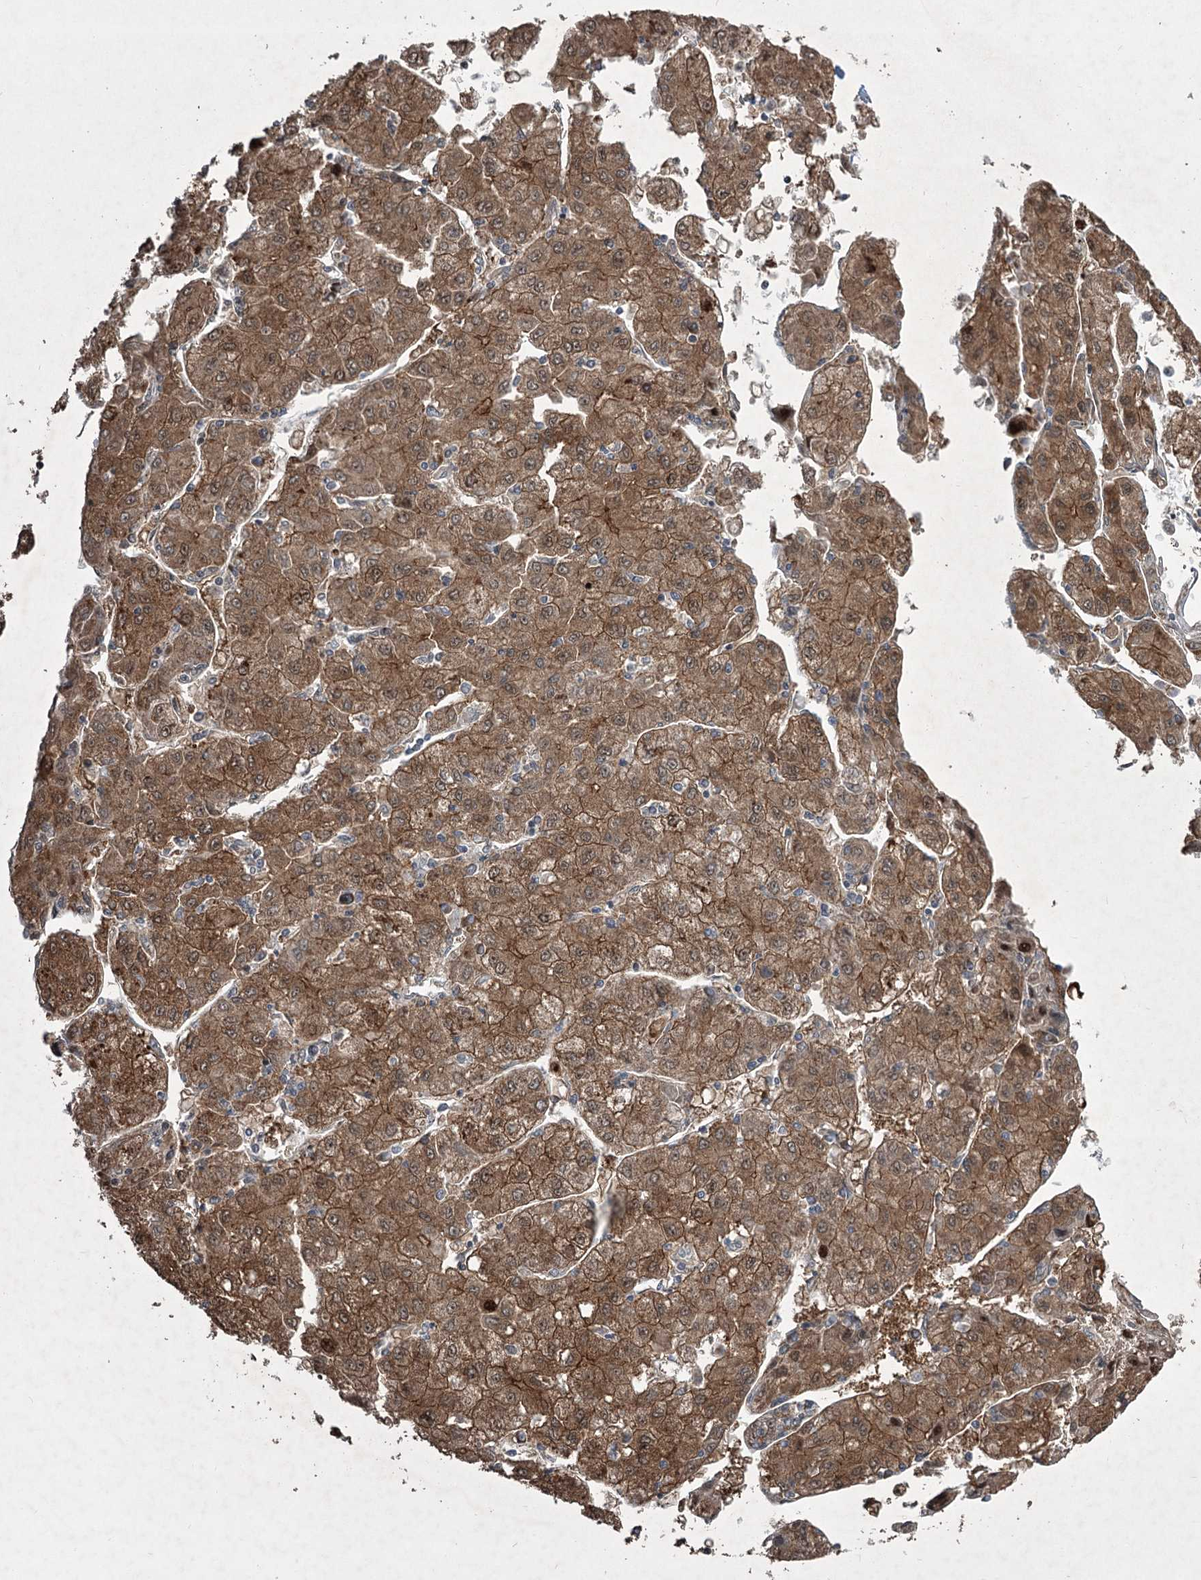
{"staining": {"intensity": "moderate", "quantity": ">75%", "location": "cytoplasmic/membranous"}, "tissue": "liver cancer", "cell_type": "Tumor cells", "image_type": "cancer", "snomed": [{"axis": "morphology", "description": "Carcinoma, Hepatocellular, NOS"}, {"axis": "topography", "description": "Liver"}], "caption": "Immunohistochemistry photomicrograph of neoplastic tissue: liver hepatocellular carcinoma stained using immunohistochemistry (IHC) demonstrates medium levels of moderate protein expression localized specifically in the cytoplasmic/membranous of tumor cells, appearing as a cytoplasmic/membranous brown color.", "gene": "SERINC5", "patient": {"sex": "male", "age": 72}}